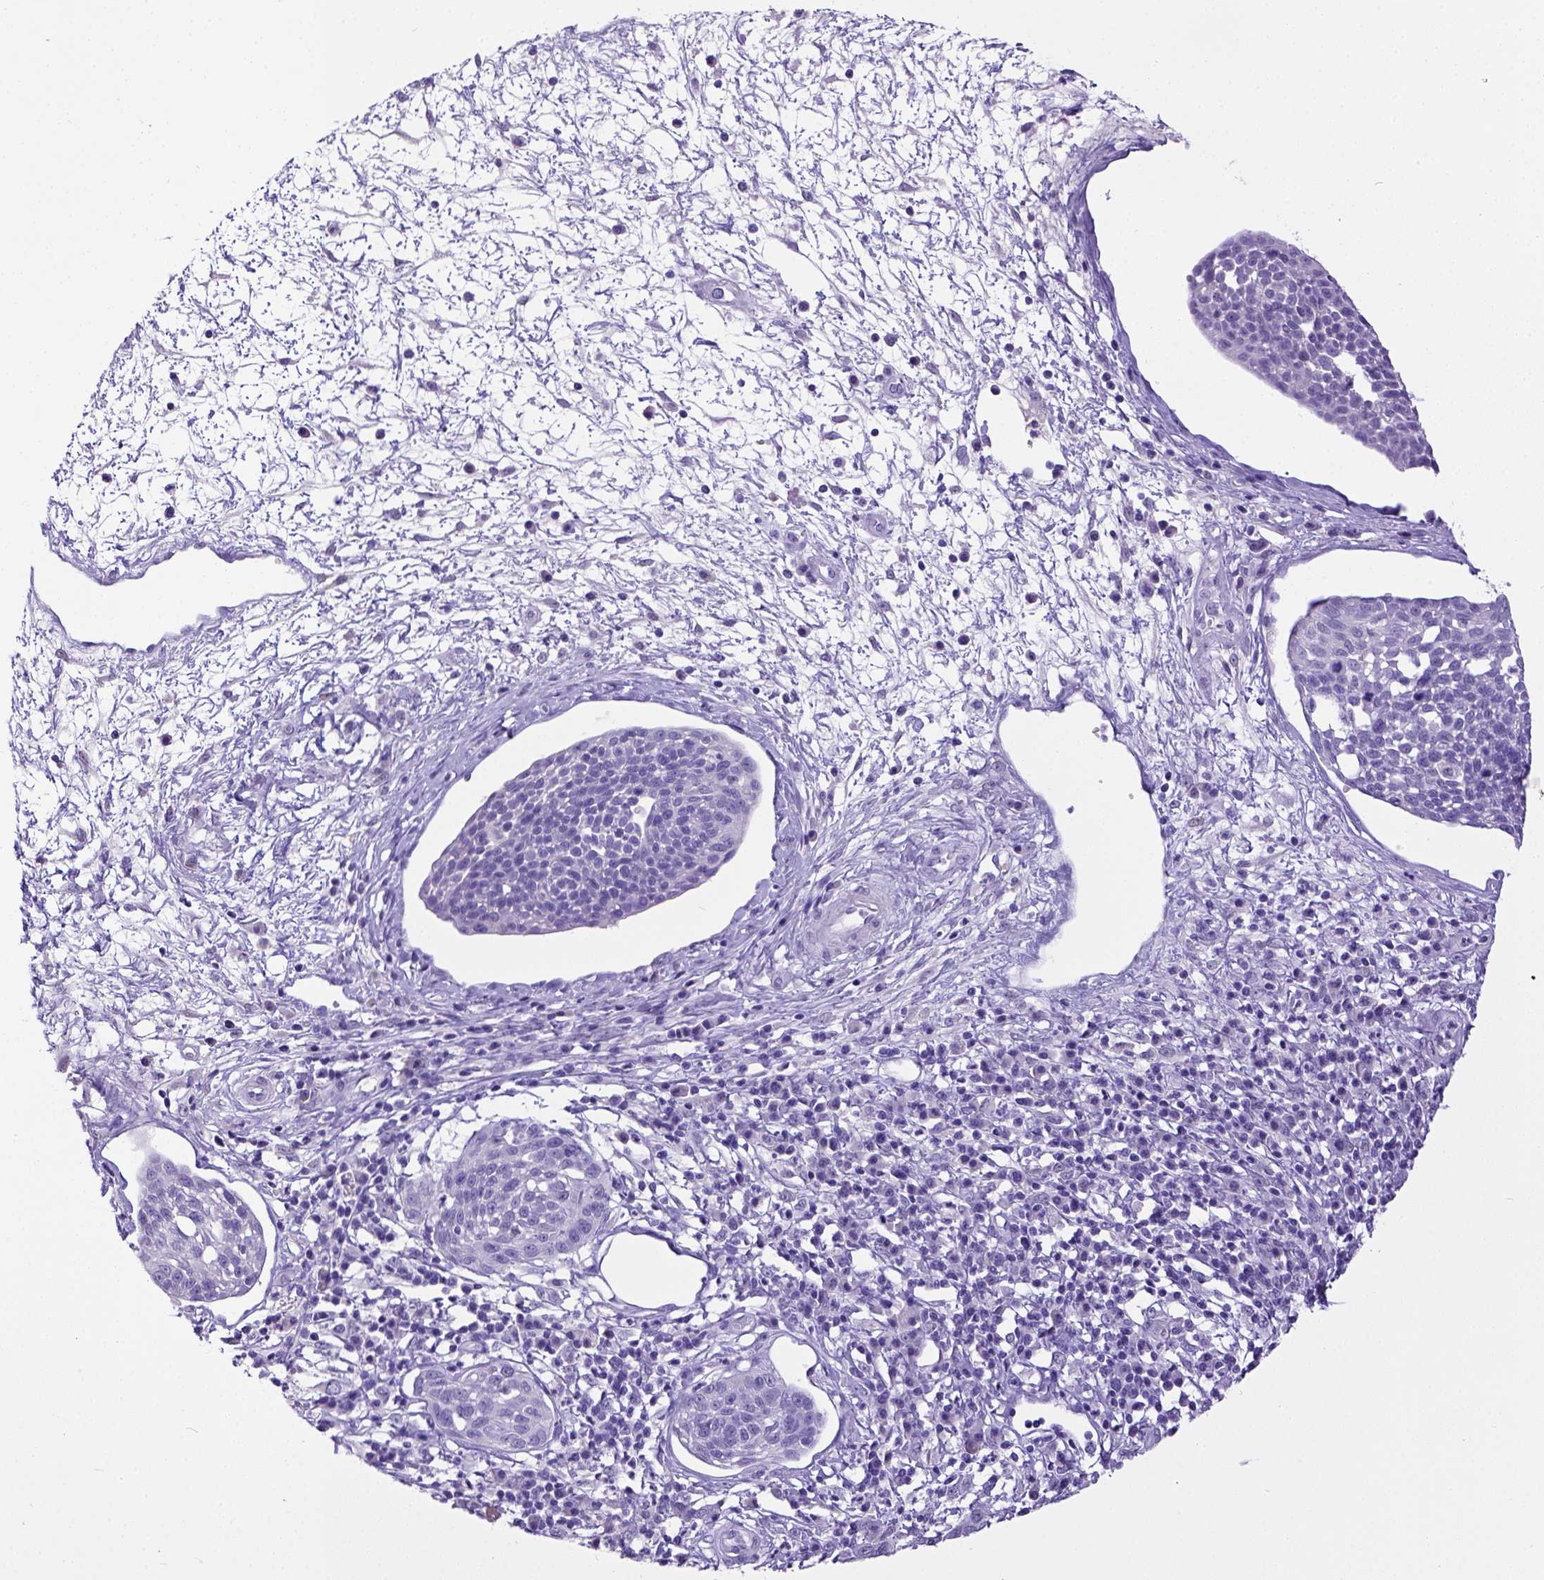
{"staining": {"intensity": "negative", "quantity": "none", "location": "none"}, "tissue": "cervical cancer", "cell_type": "Tumor cells", "image_type": "cancer", "snomed": [{"axis": "morphology", "description": "Squamous cell carcinoma, NOS"}, {"axis": "topography", "description": "Cervix"}], "caption": "IHC photomicrograph of human cervical cancer (squamous cell carcinoma) stained for a protein (brown), which exhibits no expression in tumor cells.", "gene": "ESR1", "patient": {"sex": "female", "age": 34}}